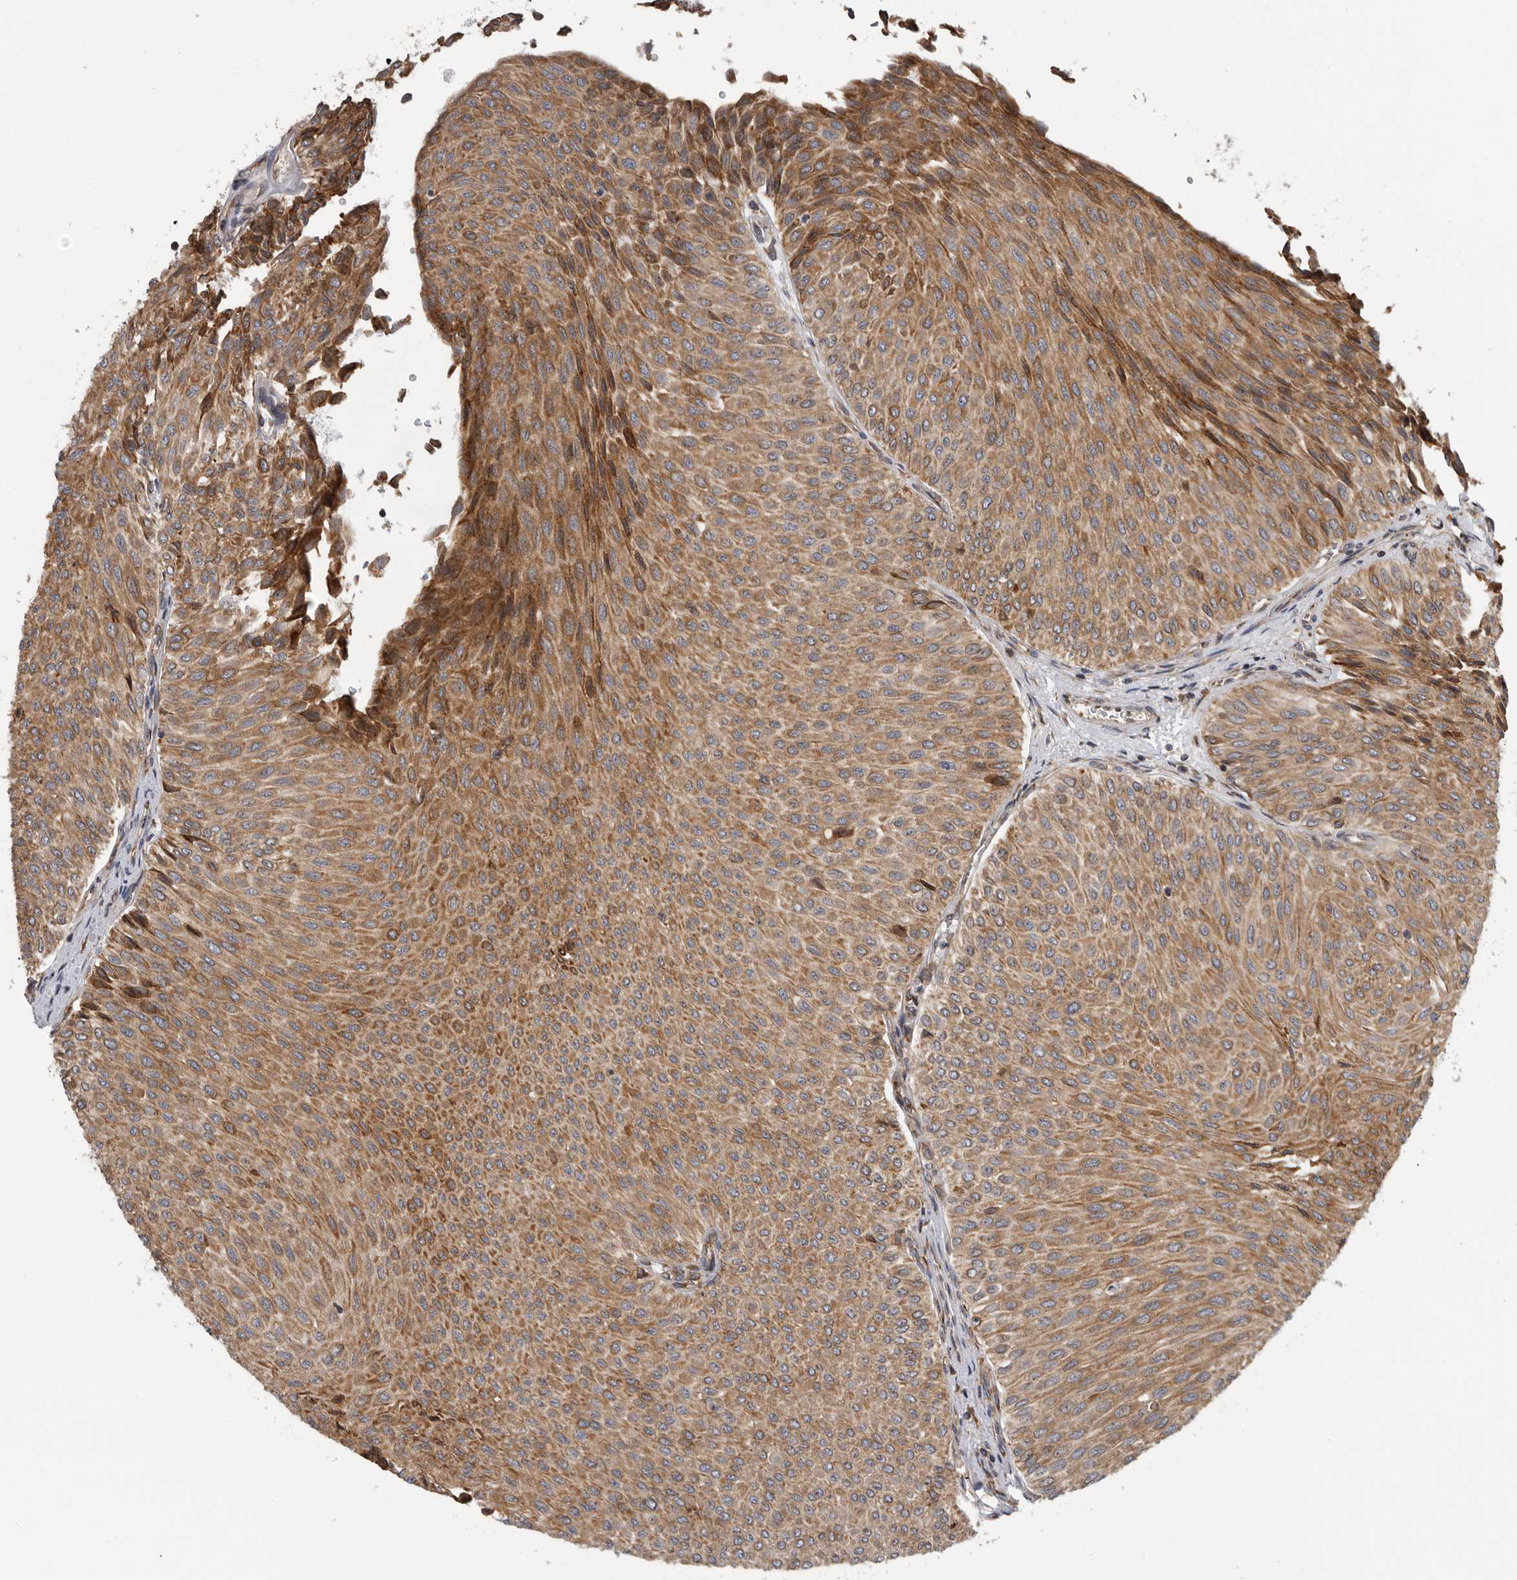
{"staining": {"intensity": "moderate", "quantity": ">75%", "location": "cytoplasmic/membranous"}, "tissue": "urothelial cancer", "cell_type": "Tumor cells", "image_type": "cancer", "snomed": [{"axis": "morphology", "description": "Urothelial carcinoma, Low grade"}, {"axis": "topography", "description": "Urinary bladder"}], "caption": "IHC histopathology image of neoplastic tissue: urothelial carcinoma (low-grade) stained using IHC displays medium levels of moderate protein expression localized specifically in the cytoplasmic/membranous of tumor cells, appearing as a cytoplasmic/membranous brown color.", "gene": "ALPK2", "patient": {"sex": "male", "age": 78}}